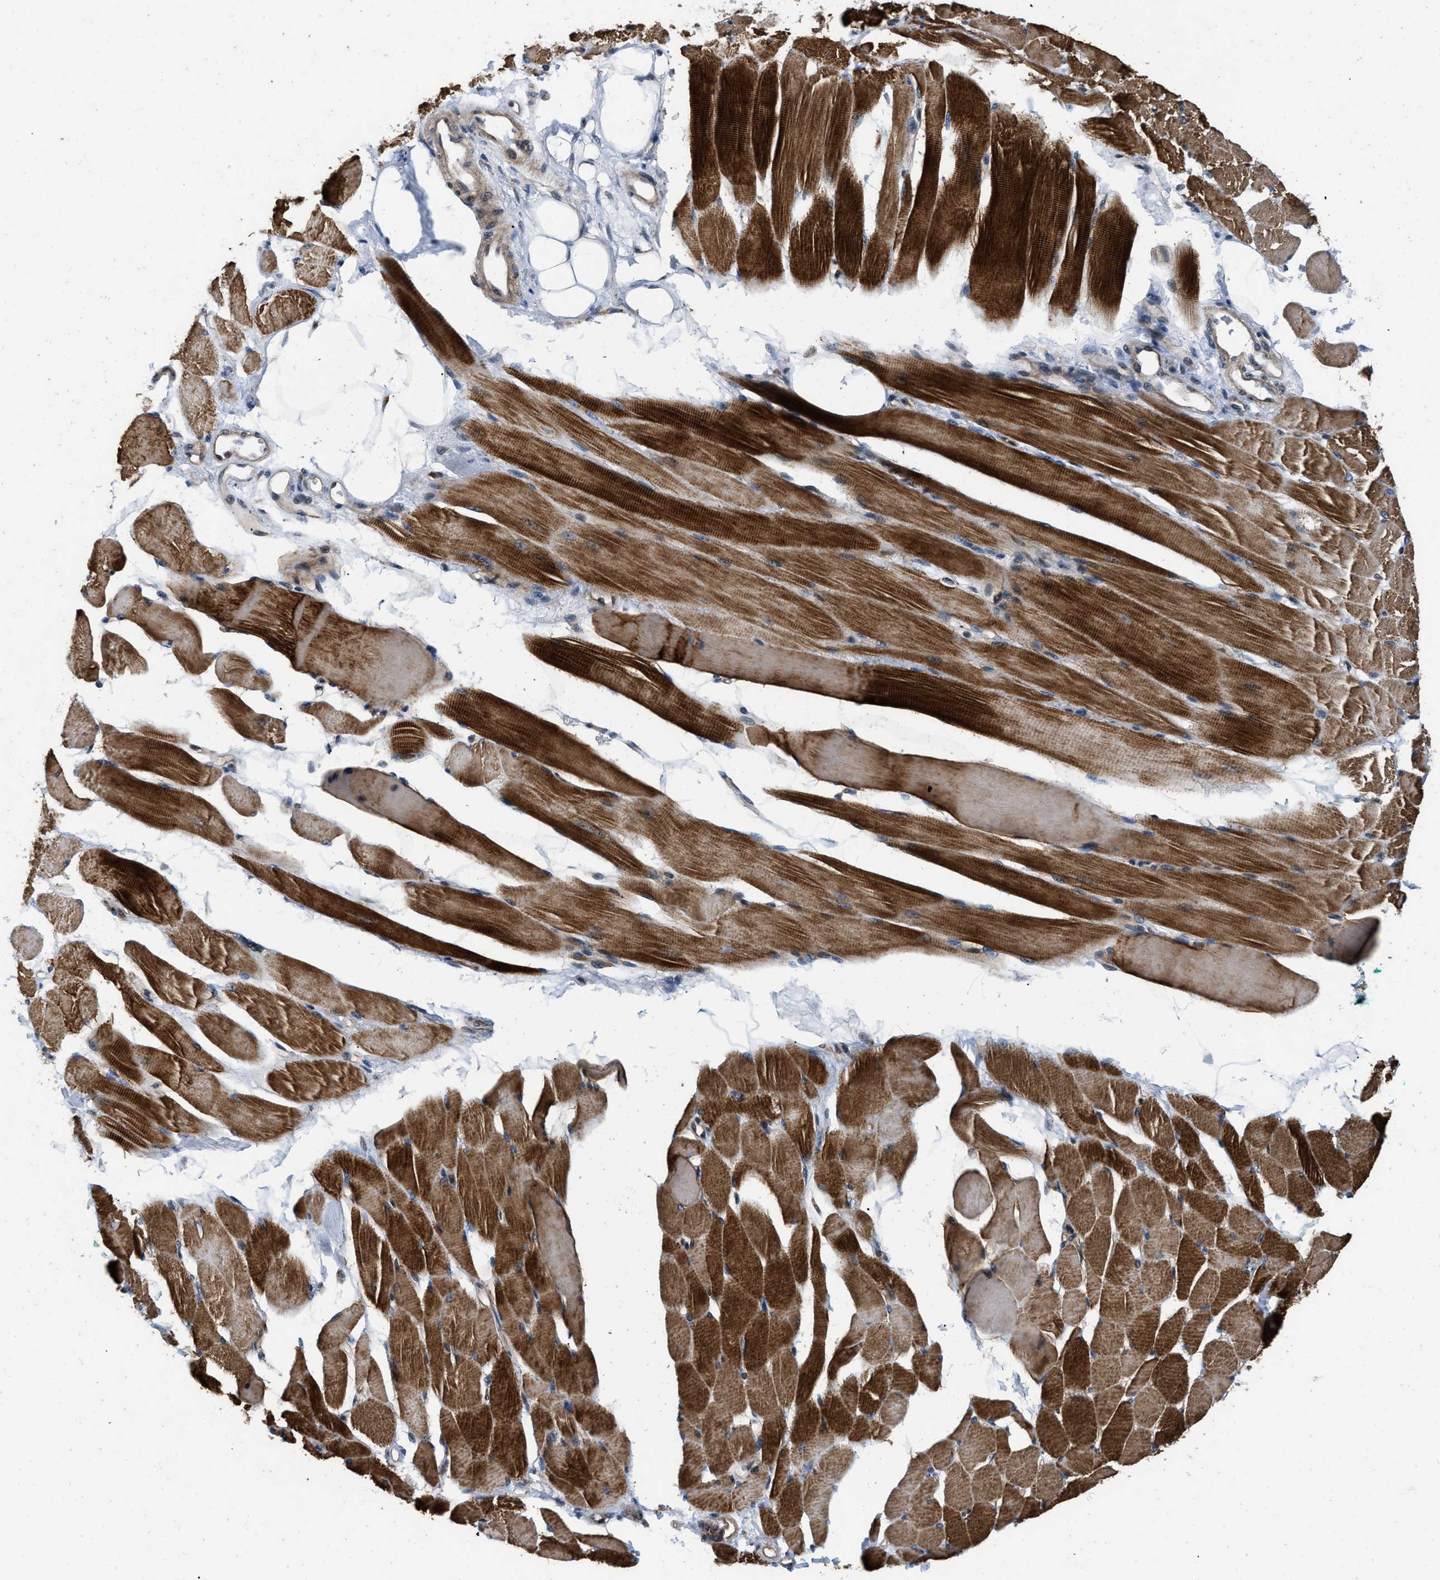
{"staining": {"intensity": "strong", "quantity": ">75%", "location": "cytoplasmic/membranous"}, "tissue": "skeletal muscle", "cell_type": "Myocytes", "image_type": "normal", "snomed": [{"axis": "morphology", "description": "Normal tissue, NOS"}, {"axis": "topography", "description": "Skeletal muscle"}, {"axis": "topography", "description": "Peripheral nerve tissue"}], "caption": "A histopathology image of skeletal muscle stained for a protein reveals strong cytoplasmic/membranous brown staining in myocytes. The staining was performed using DAB, with brown indicating positive protein expression. Nuclei are stained blue with hematoxylin.", "gene": "PRDM14", "patient": {"sex": "female", "age": 84}}